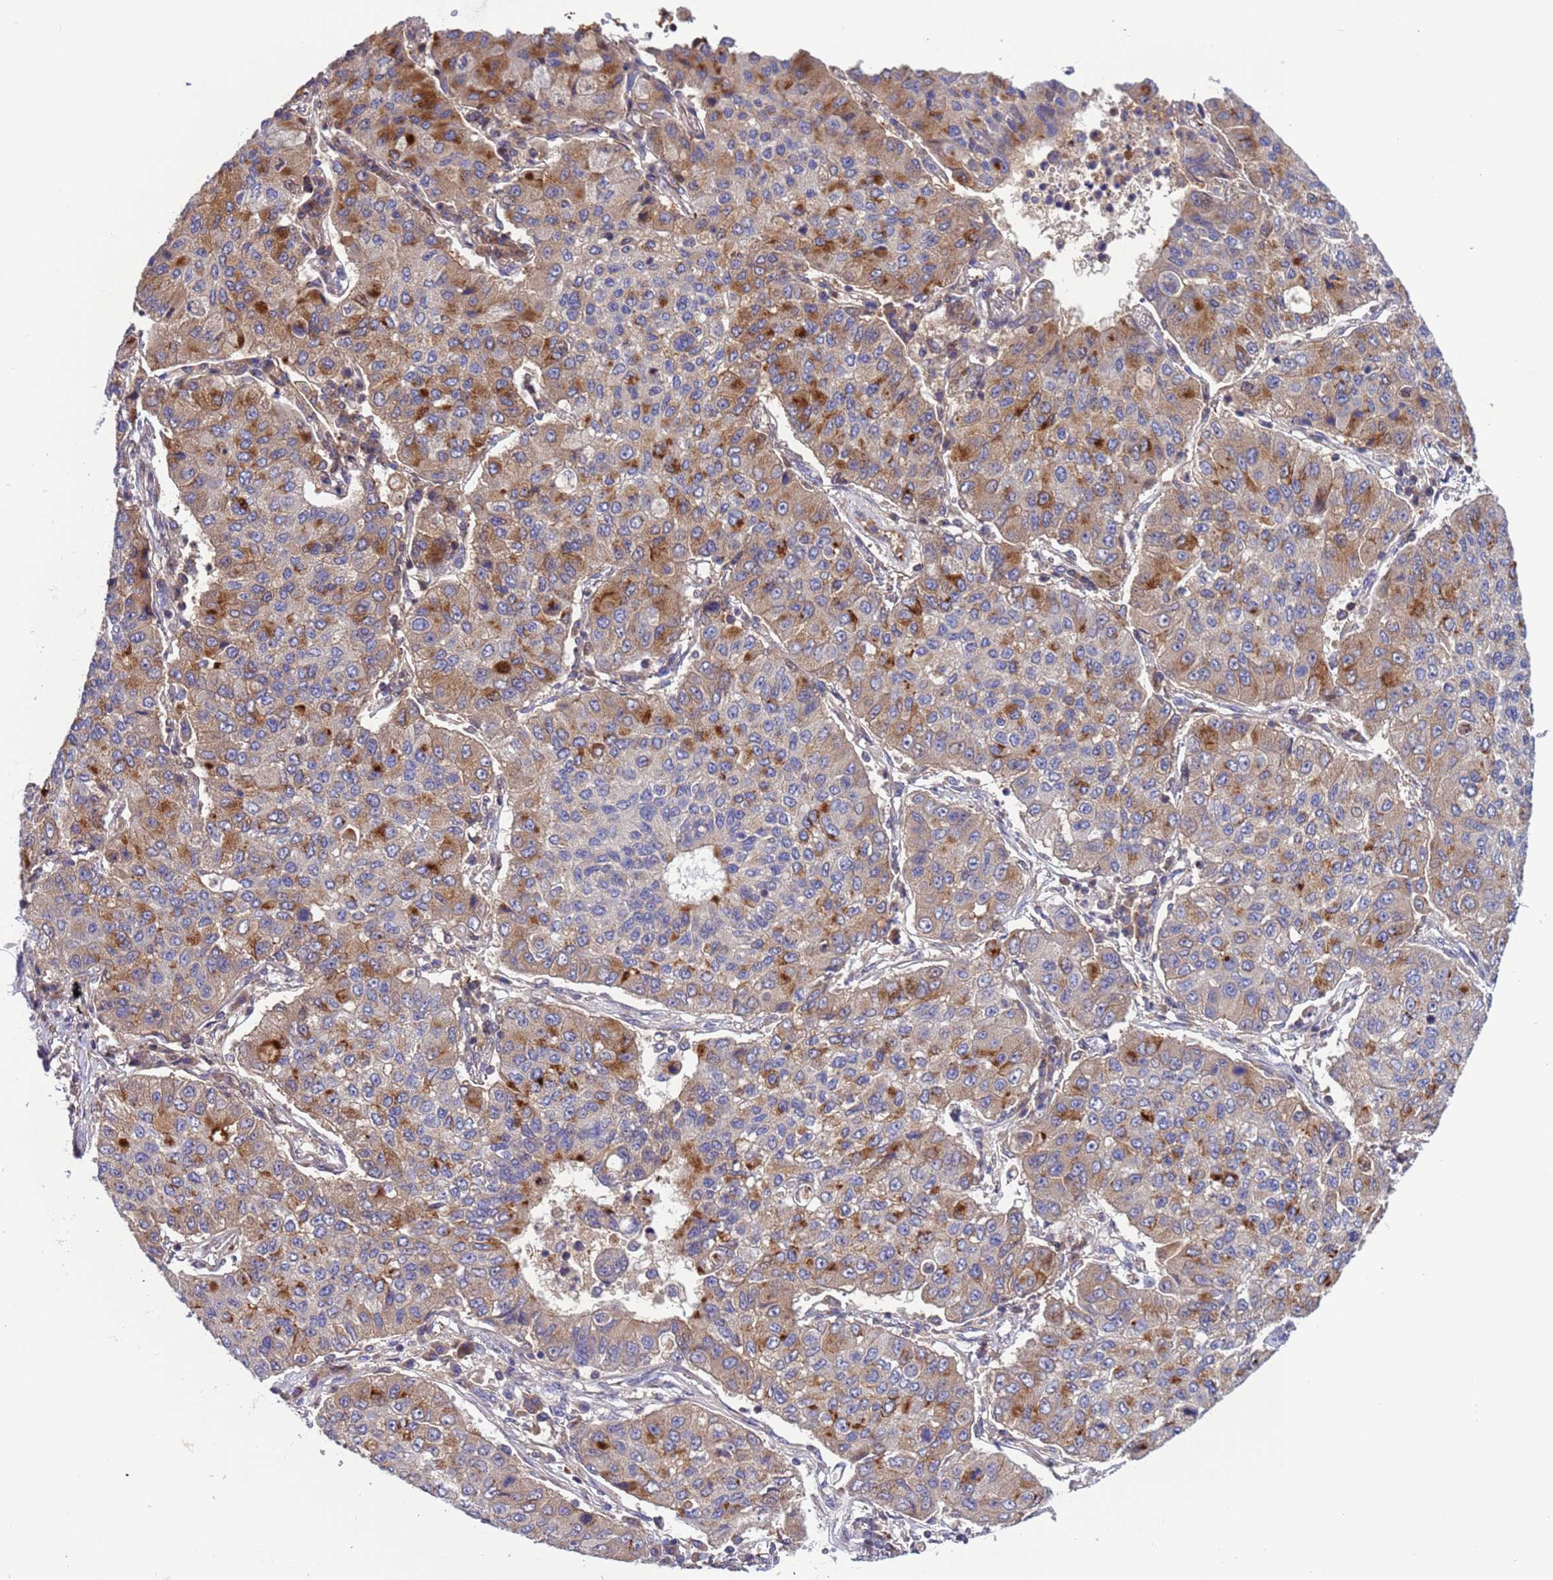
{"staining": {"intensity": "moderate", "quantity": "25%-75%", "location": "cytoplasmic/membranous"}, "tissue": "lung cancer", "cell_type": "Tumor cells", "image_type": "cancer", "snomed": [{"axis": "morphology", "description": "Squamous cell carcinoma, NOS"}, {"axis": "topography", "description": "Lung"}], "caption": "Lung squamous cell carcinoma stained with DAB (3,3'-diaminobenzidine) immunohistochemistry displays medium levels of moderate cytoplasmic/membranous positivity in about 25%-75% of tumor cells.", "gene": "PARP16", "patient": {"sex": "male", "age": 74}}